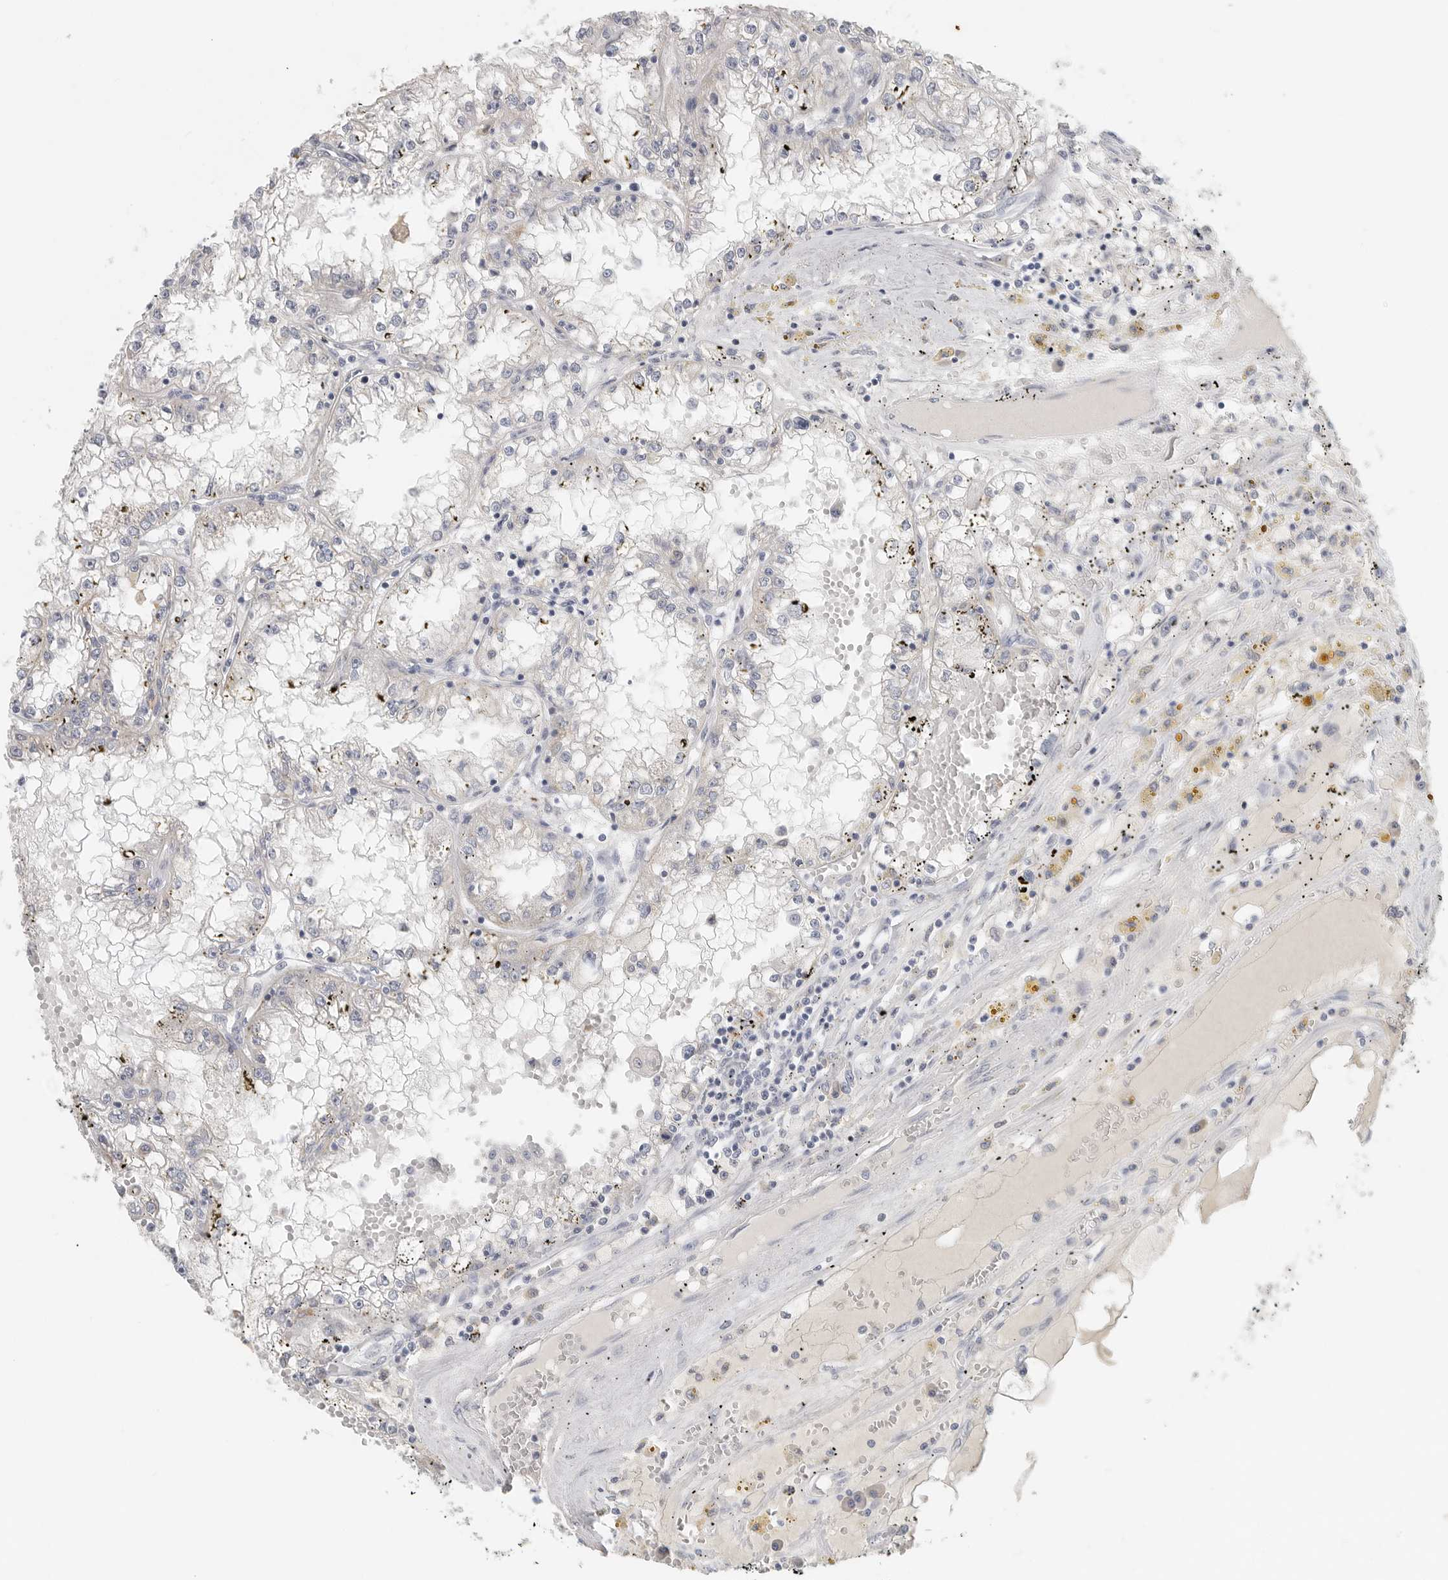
{"staining": {"intensity": "negative", "quantity": "none", "location": "none"}, "tissue": "renal cancer", "cell_type": "Tumor cells", "image_type": "cancer", "snomed": [{"axis": "morphology", "description": "Adenocarcinoma, NOS"}, {"axis": "topography", "description": "Kidney"}], "caption": "Adenocarcinoma (renal) was stained to show a protein in brown. There is no significant staining in tumor cells. (Stains: DAB (3,3'-diaminobenzidine) IHC with hematoxylin counter stain, Microscopy: brightfield microscopy at high magnification).", "gene": "PAM", "patient": {"sex": "male", "age": 56}}